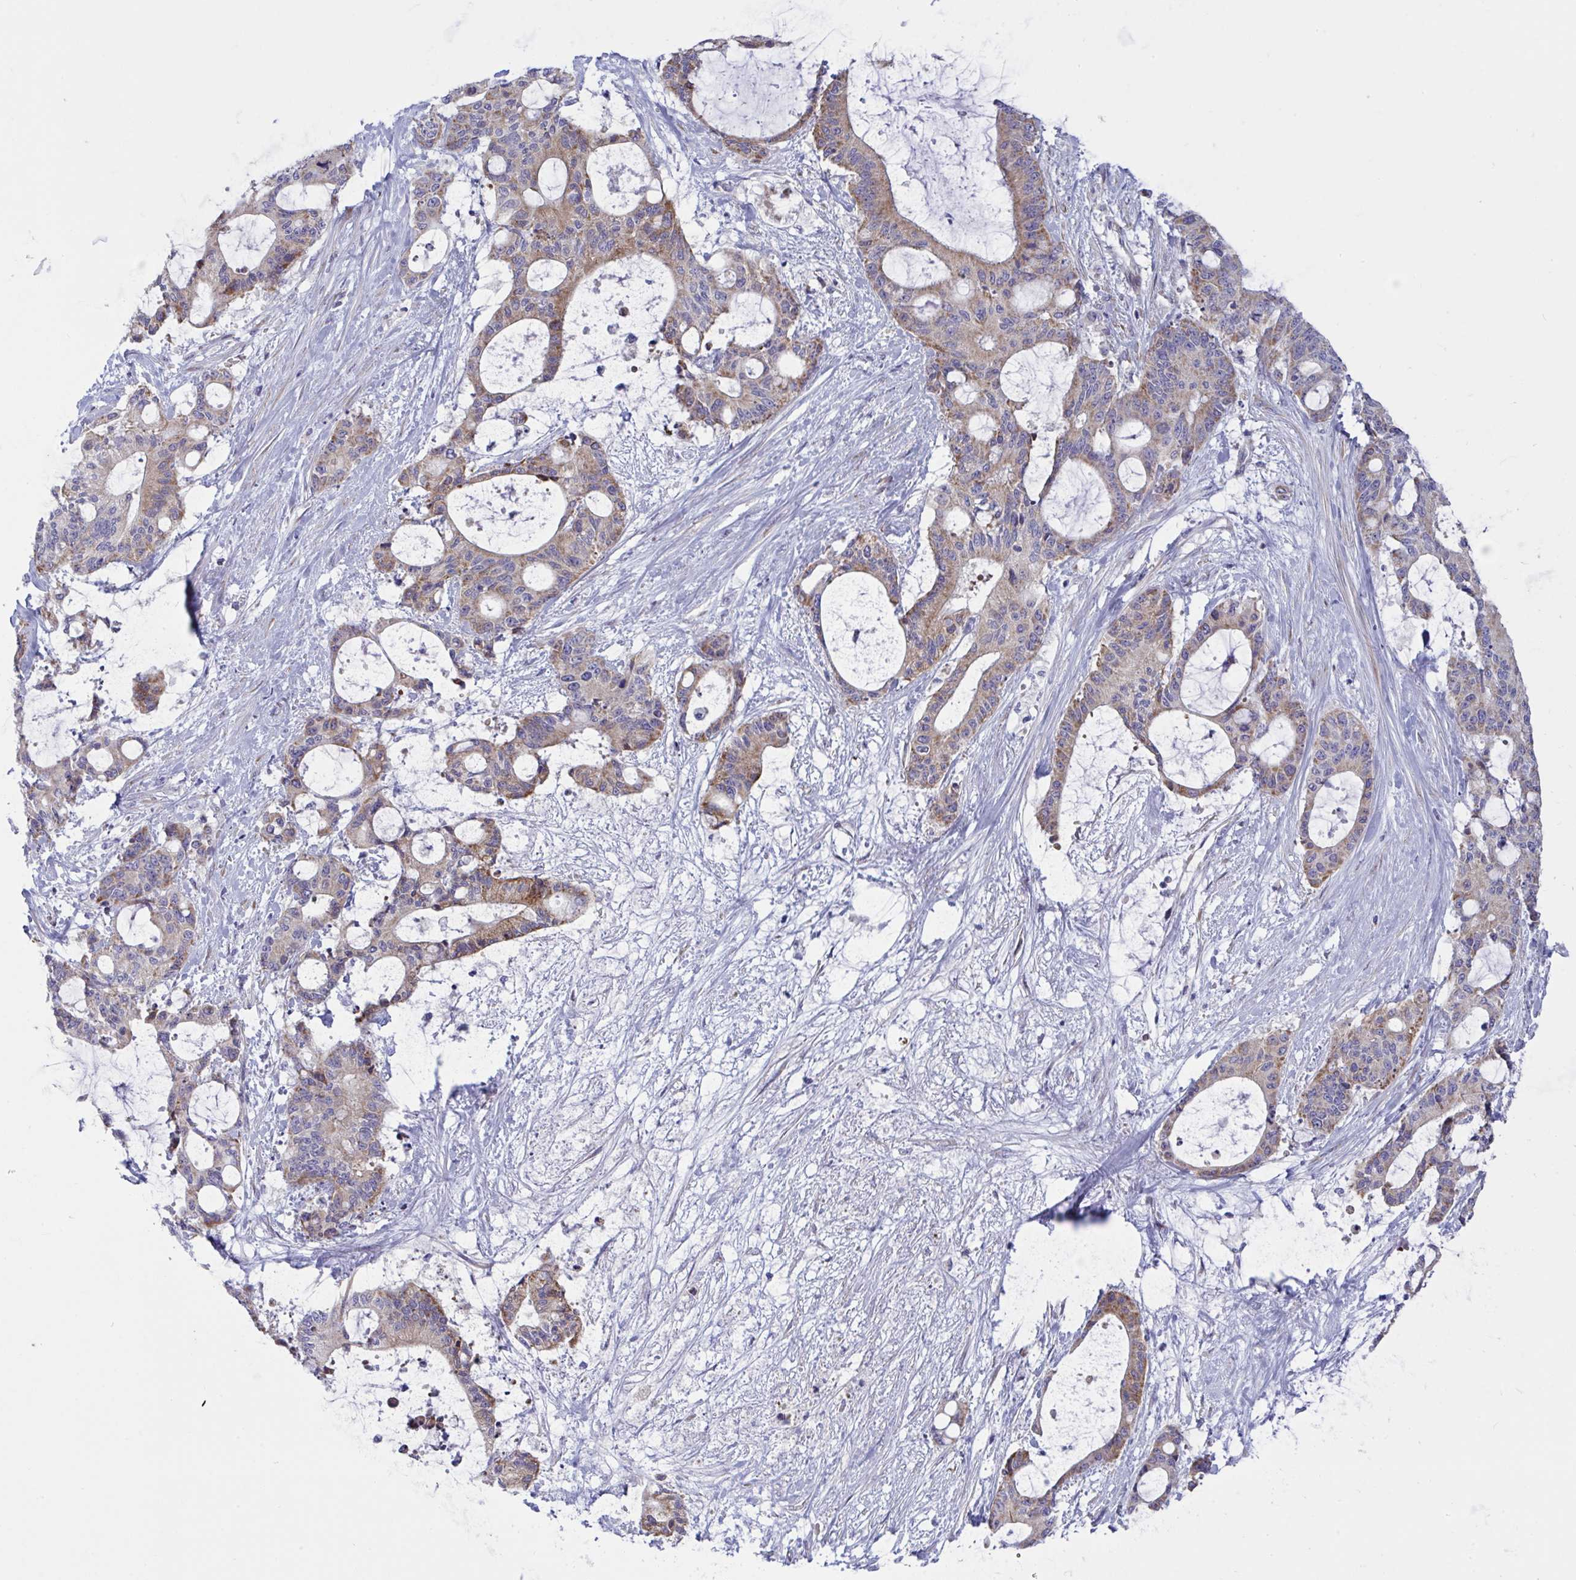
{"staining": {"intensity": "moderate", "quantity": "25%-75%", "location": "cytoplasmic/membranous"}, "tissue": "liver cancer", "cell_type": "Tumor cells", "image_type": "cancer", "snomed": [{"axis": "morphology", "description": "Normal tissue, NOS"}, {"axis": "morphology", "description": "Cholangiocarcinoma"}, {"axis": "topography", "description": "Liver"}, {"axis": "topography", "description": "Peripheral nerve tissue"}], "caption": "Immunohistochemistry (IHC) image of human liver cancer (cholangiocarcinoma) stained for a protein (brown), which exhibits medium levels of moderate cytoplasmic/membranous expression in approximately 25%-75% of tumor cells.", "gene": "NTN1", "patient": {"sex": "female", "age": 73}}